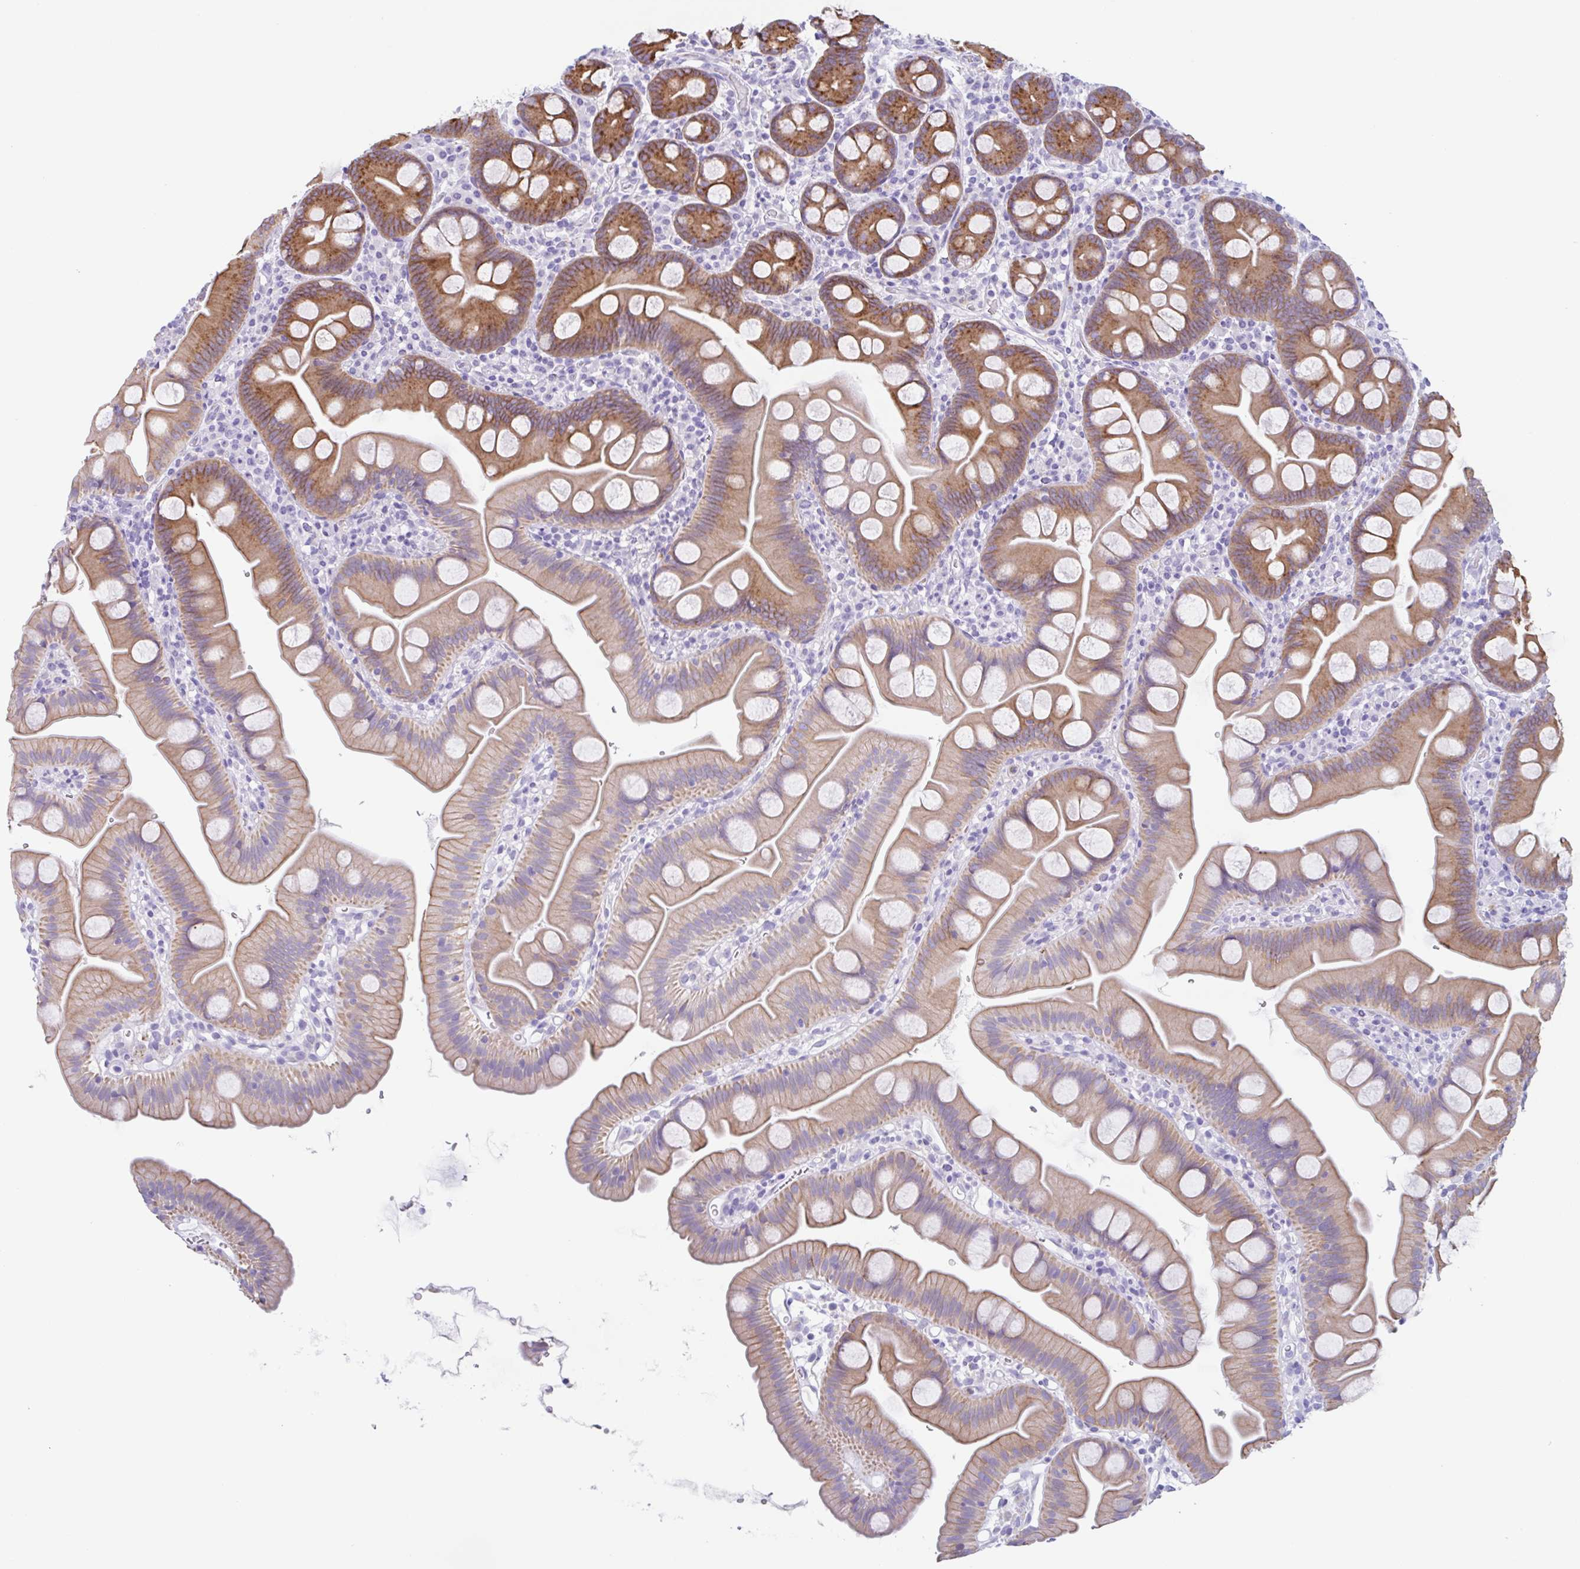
{"staining": {"intensity": "moderate", "quantity": ">75%", "location": "cytoplasmic/membranous"}, "tissue": "small intestine", "cell_type": "Glandular cells", "image_type": "normal", "snomed": [{"axis": "morphology", "description": "Normal tissue, NOS"}, {"axis": "topography", "description": "Small intestine"}], "caption": "Benign small intestine exhibits moderate cytoplasmic/membranous staining in about >75% of glandular cells The staining was performed using DAB to visualize the protein expression in brown, while the nuclei were stained in blue with hematoxylin (Magnification: 20x)..", "gene": "DTWD2", "patient": {"sex": "female", "age": 68}}